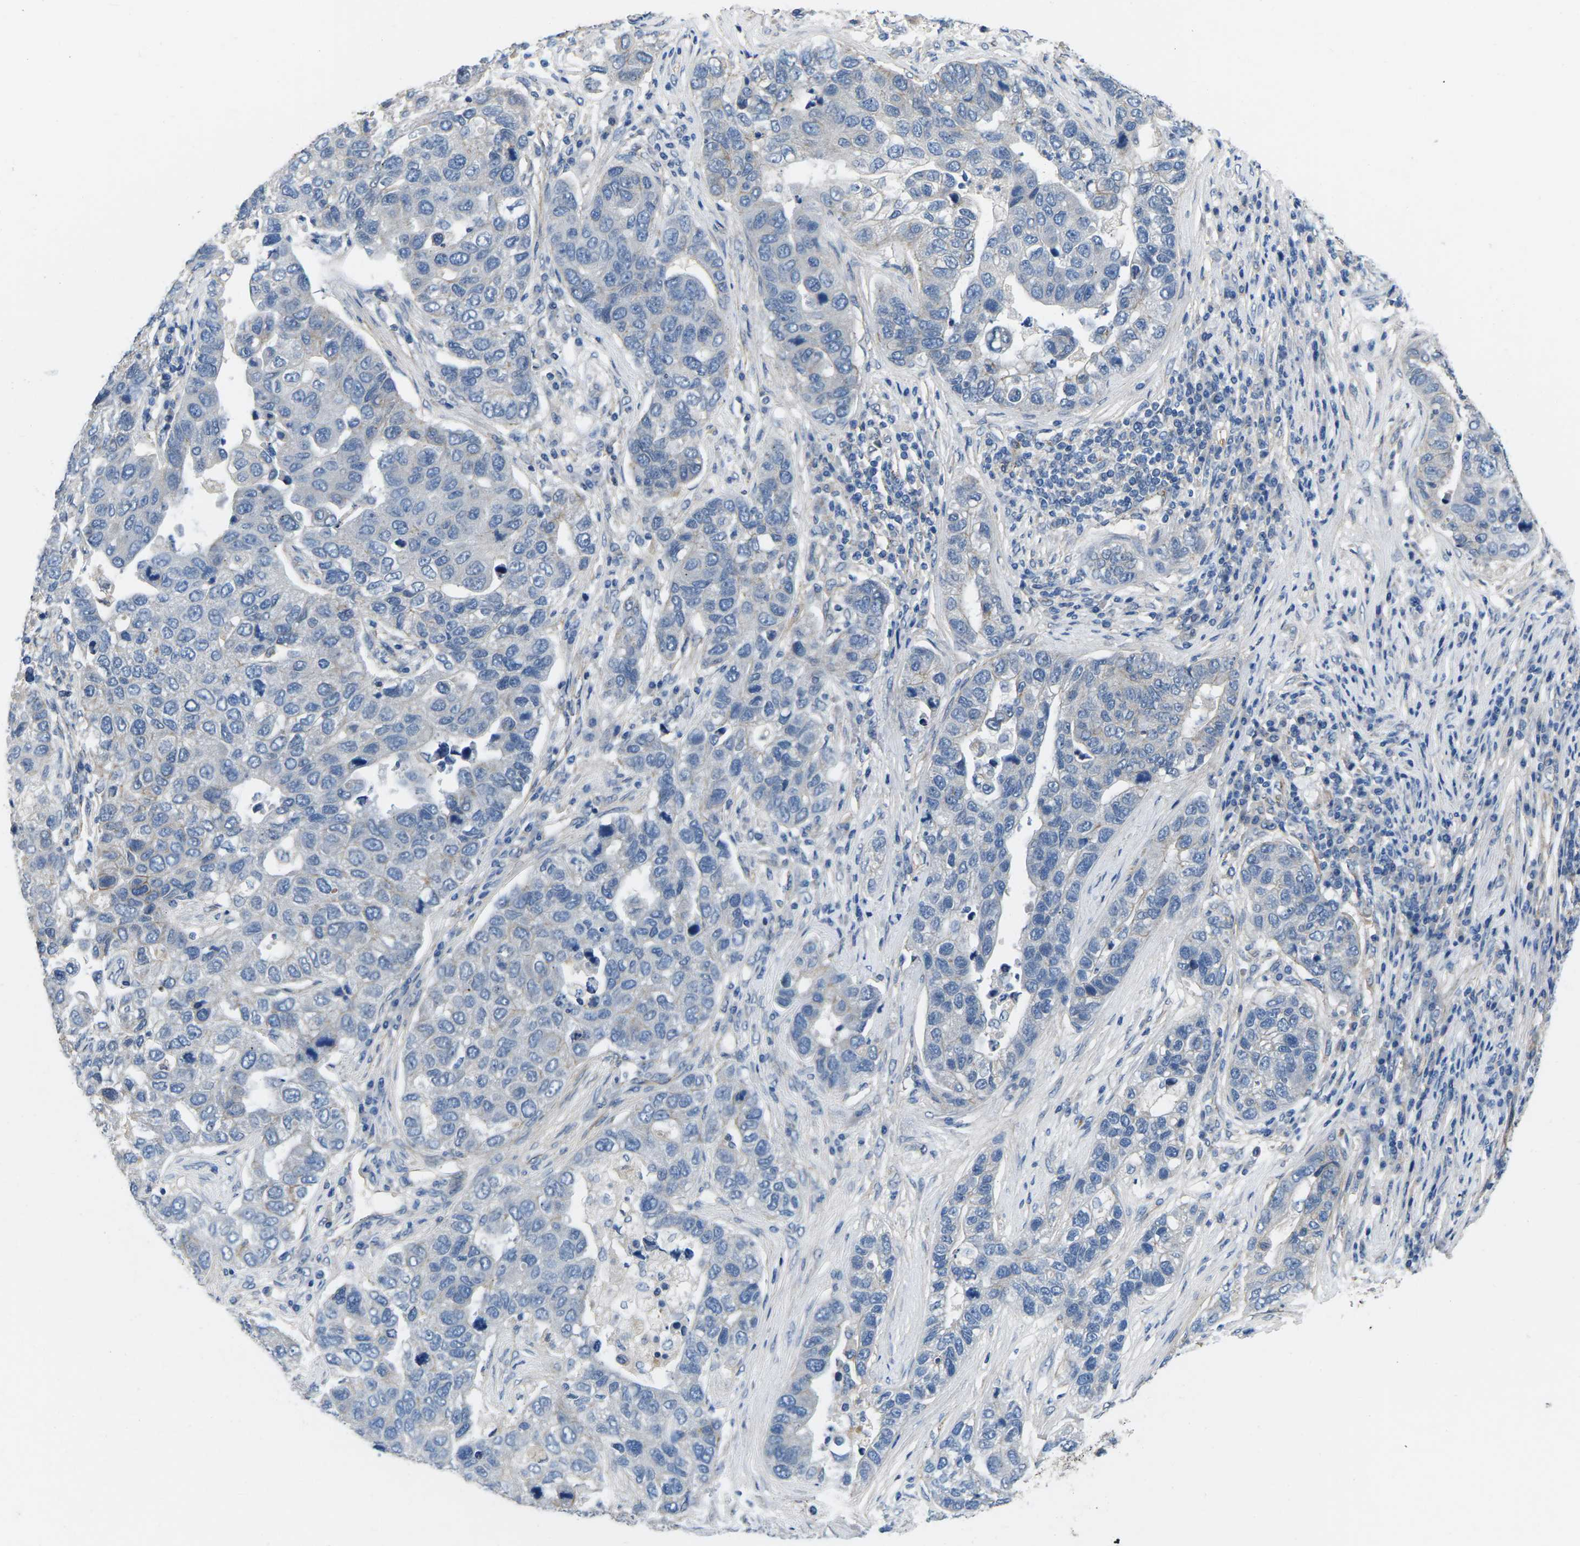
{"staining": {"intensity": "negative", "quantity": "none", "location": "none"}, "tissue": "pancreatic cancer", "cell_type": "Tumor cells", "image_type": "cancer", "snomed": [{"axis": "morphology", "description": "Adenocarcinoma, NOS"}, {"axis": "topography", "description": "Pancreas"}], "caption": "Immunohistochemistry (IHC) of human adenocarcinoma (pancreatic) reveals no positivity in tumor cells. The staining is performed using DAB brown chromogen with nuclei counter-stained in using hematoxylin.", "gene": "CTNND1", "patient": {"sex": "female", "age": 61}}